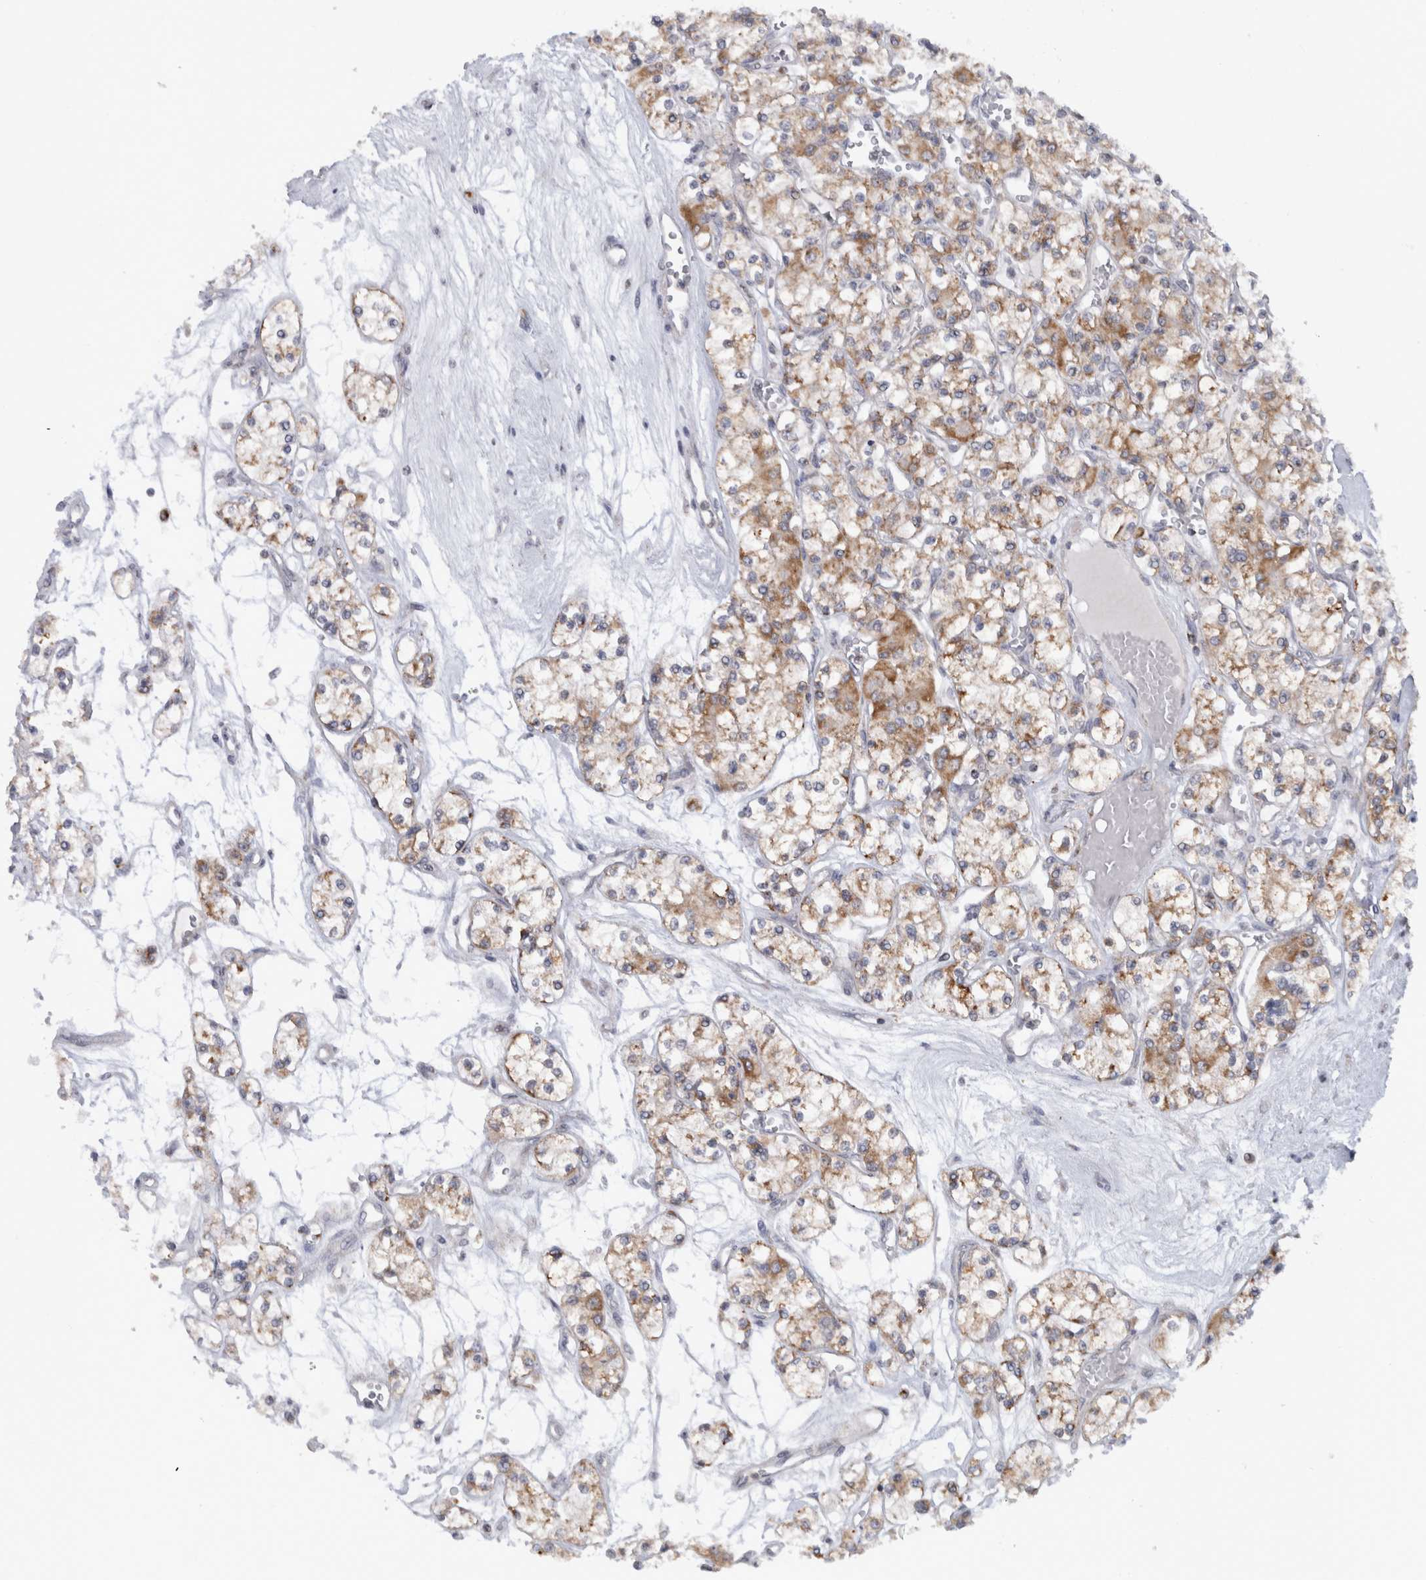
{"staining": {"intensity": "moderate", "quantity": ">75%", "location": "cytoplasmic/membranous"}, "tissue": "renal cancer", "cell_type": "Tumor cells", "image_type": "cancer", "snomed": [{"axis": "morphology", "description": "Adenocarcinoma, NOS"}, {"axis": "topography", "description": "Kidney"}], "caption": "The micrograph demonstrates staining of adenocarcinoma (renal), revealing moderate cytoplasmic/membranous protein positivity (brown color) within tumor cells.", "gene": "RAB18", "patient": {"sex": "female", "age": 59}}